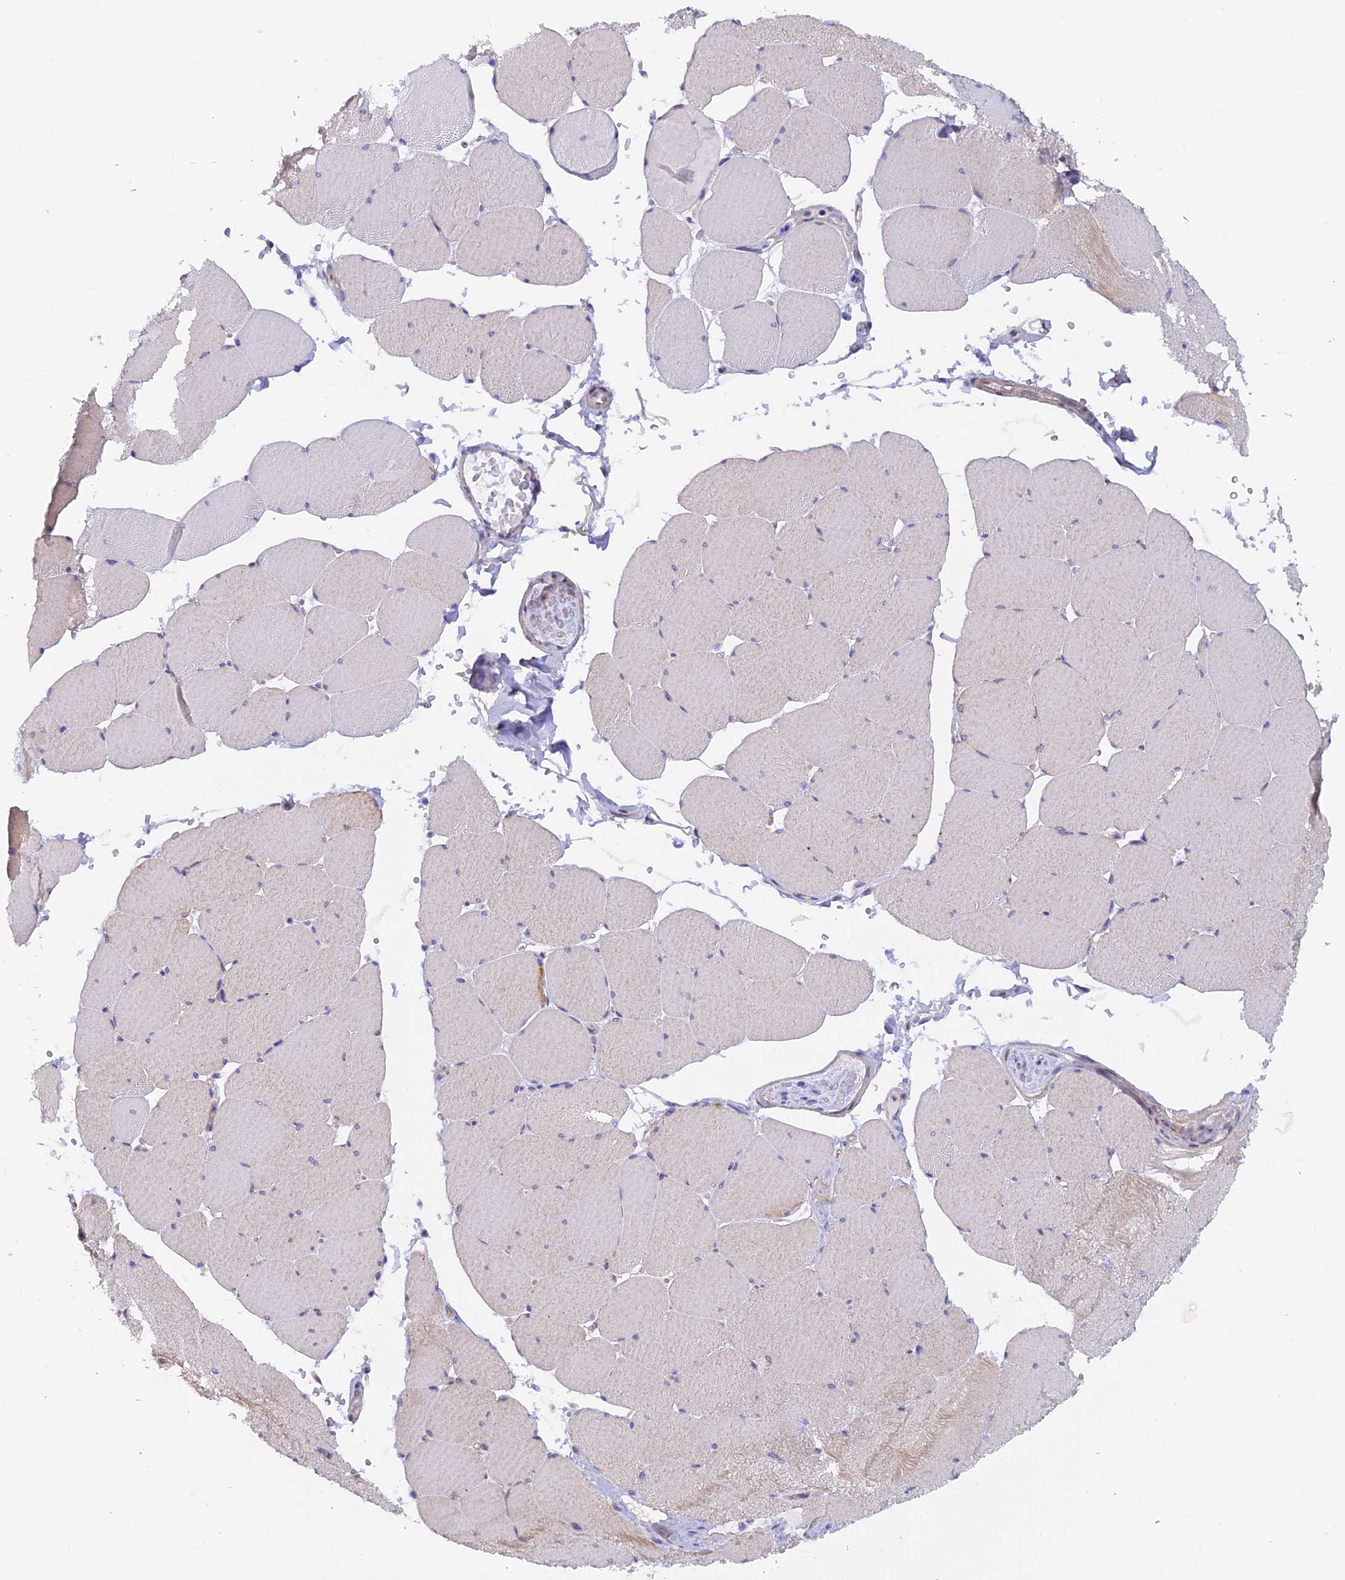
{"staining": {"intensity": "moderate", "quantity": "25%-75%", "location": "cytoplasmic/membranous"}, "tissue": "skeletal muscle", "cell_type": "Myocytes", "image_type": "normal", "snomed": [{"axis": "morphology", "description": "Normal tissue, NOS"}, {"axis": "topography", "description": "Skeletal muscle"}, {"axis": "topography", "description": "Head-Neck"}], "caption": "The histopathology image exhibits immunohistochemical staining of normal skeletal muscle. There is moderate cytoplasmic/membranous positivity is seen in approximately 25%-75% of myocytes.", "gene": "FZR1", "patient": {"sex": "male", "age": 66}}